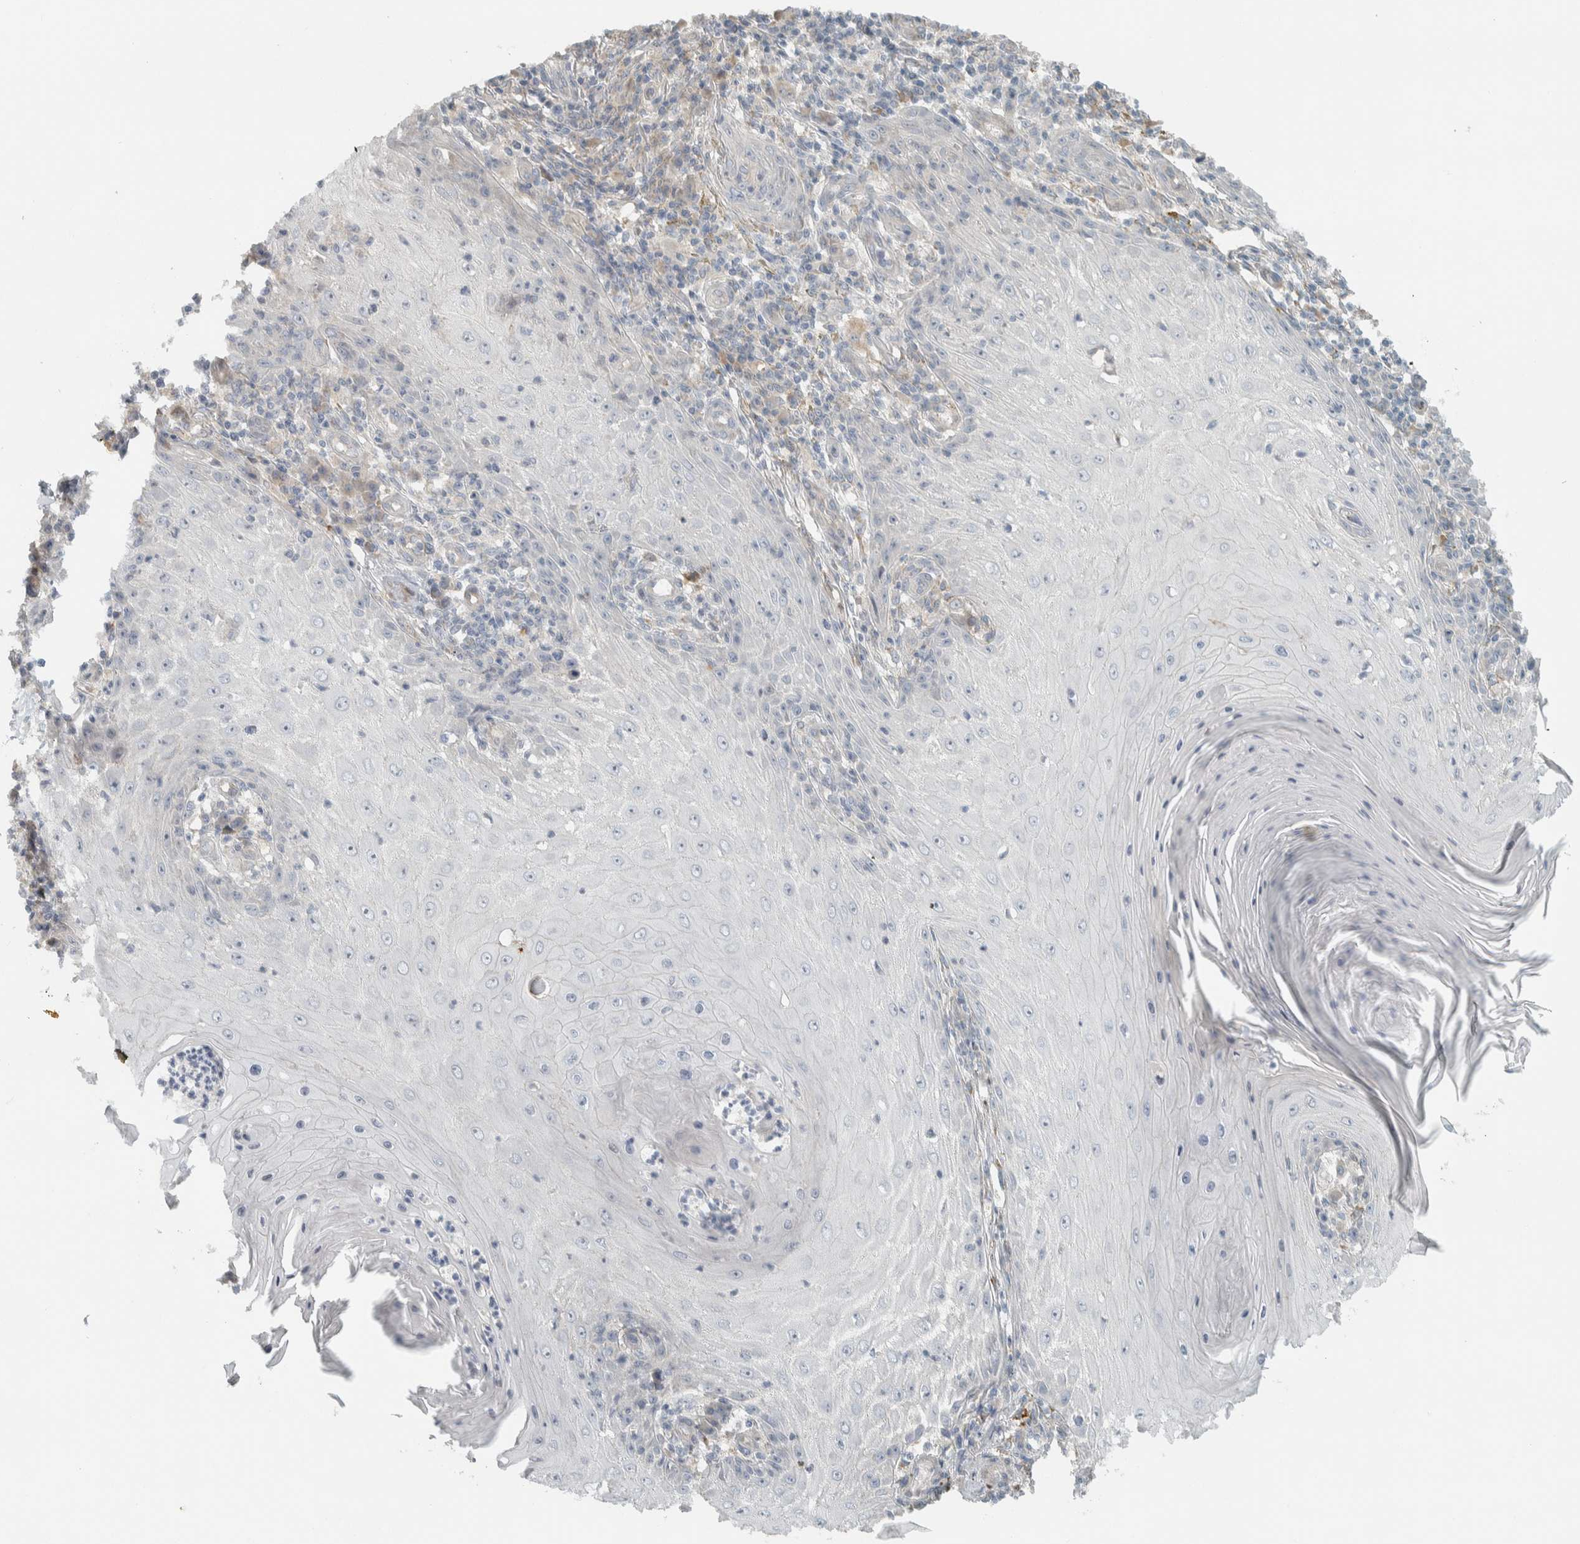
{"staining": {"intensity": "negative", "quantity": "none", "location": "none"}, "tissue": "skin cancer", "cell_type": "Tumor cells", "image_type": "cancer", "snomed": [{"axis": "morphology", "description": "Squamous cell carcinoma, NOS"}, {"axis": "topography", "description": "Skin"}], "caption": "Immunohistochemistry of squamous cell carcinoma (skin) demonstrates no positivity in tumor cells.", "gene": "HGS", "patient": {"sex": "female", "age": 73}}